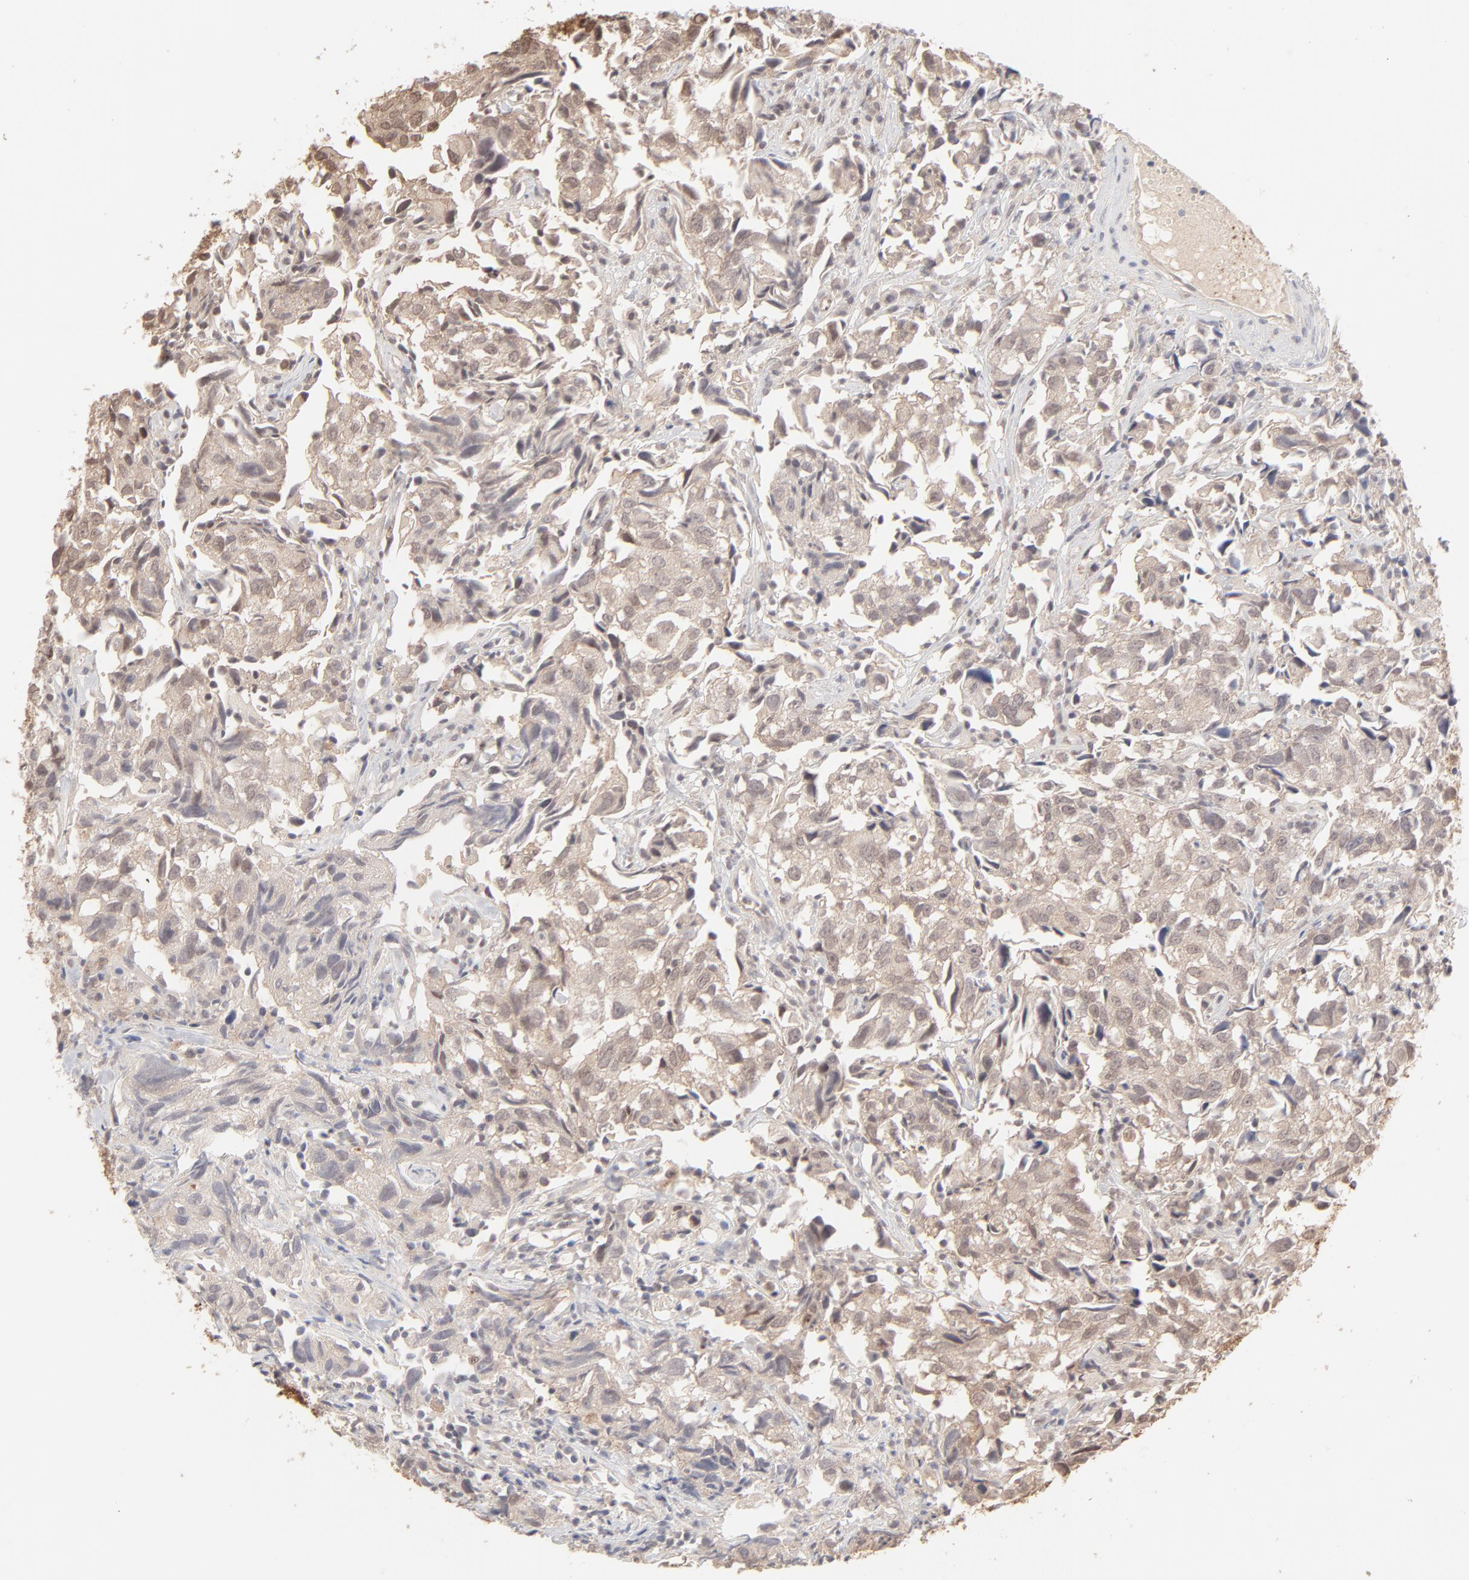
{"staining": {"intensity": "moderate", "quantity": ">75%", "location": "cytoplasmic/membranous,nuclear"}, "tissue": "urothelial cancer", "cell_type": "Tumor cells", "image_type": "cancer", "snomed": [{"axis": "morphology", "description": "Urothelial carcinoma, High grade"}, {"axis": "topography", "description": "Urinary bladder"}], "caption": "An immunohistochemistry (IHC) micrograph of neoplastic tissue is shown. Protein staining in brown highlights moderate cytoplasmic/membranous and nuclear positivity in urothelial carcinoma (high-grade) within tumor cells.", "gene": "CLTB", "patient": {"sex": "female", "age": 75}}